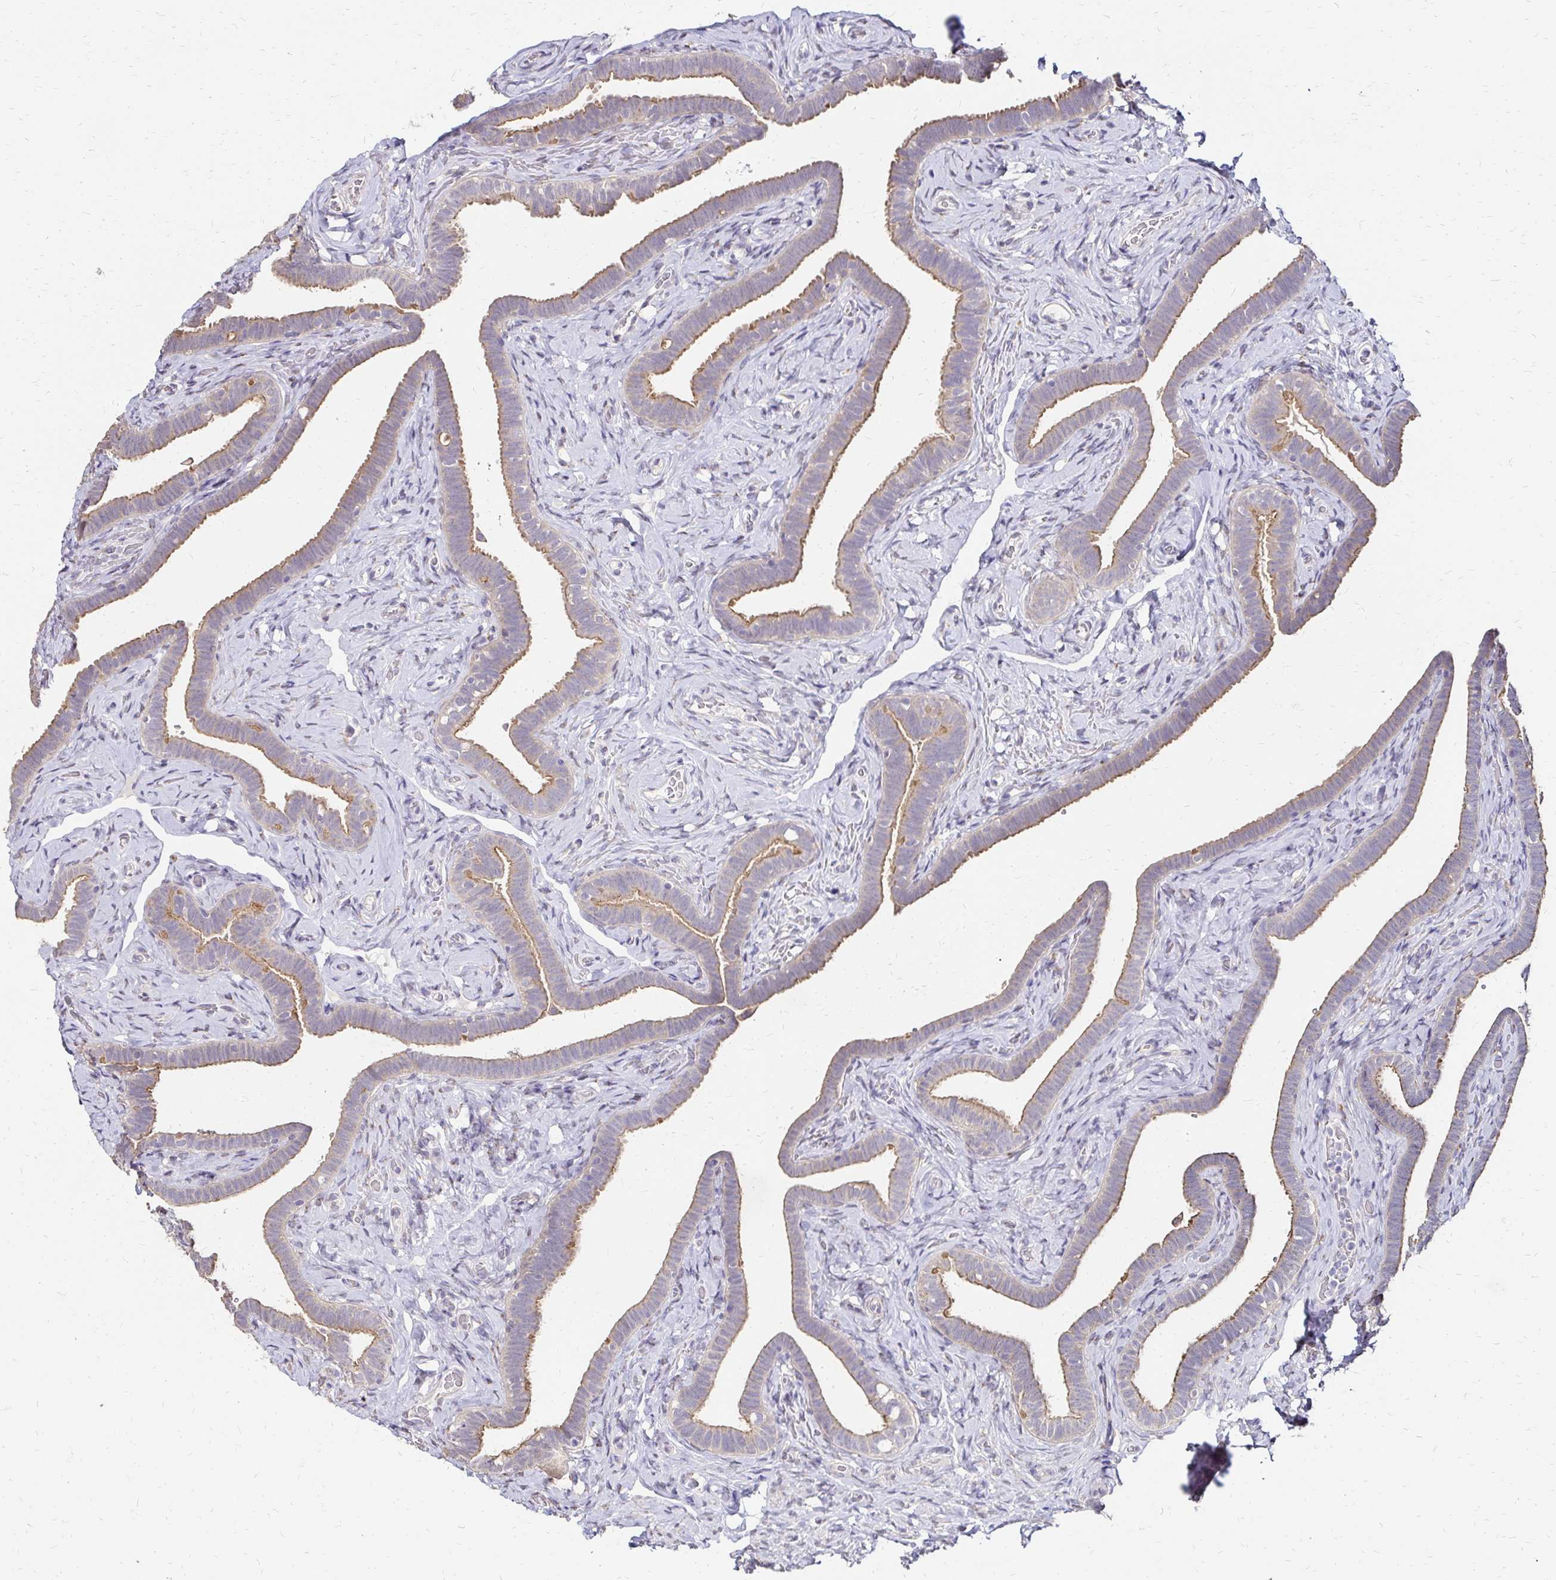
{"staining": {"intensity": "moderate", "quantity": ">75%", "location": "cytoplasmic/membranous"}, "tissue": "fallopian tube", "cell_type": "Glandular cells", "image_type": "normal", "snomed": [{"axis": "morphology", "description": "Normal tissue, NOS"}, {"axis": "topography", "description": "Fallopian tube"}], "caption": "Protein staining demonstrates moderate cytoplasmic/membranous staining in approximately >75% of glandular cells in benign fallopian tube.", "gene": "PRIMA1", "patient": {"sex": "female", "age": 69}}